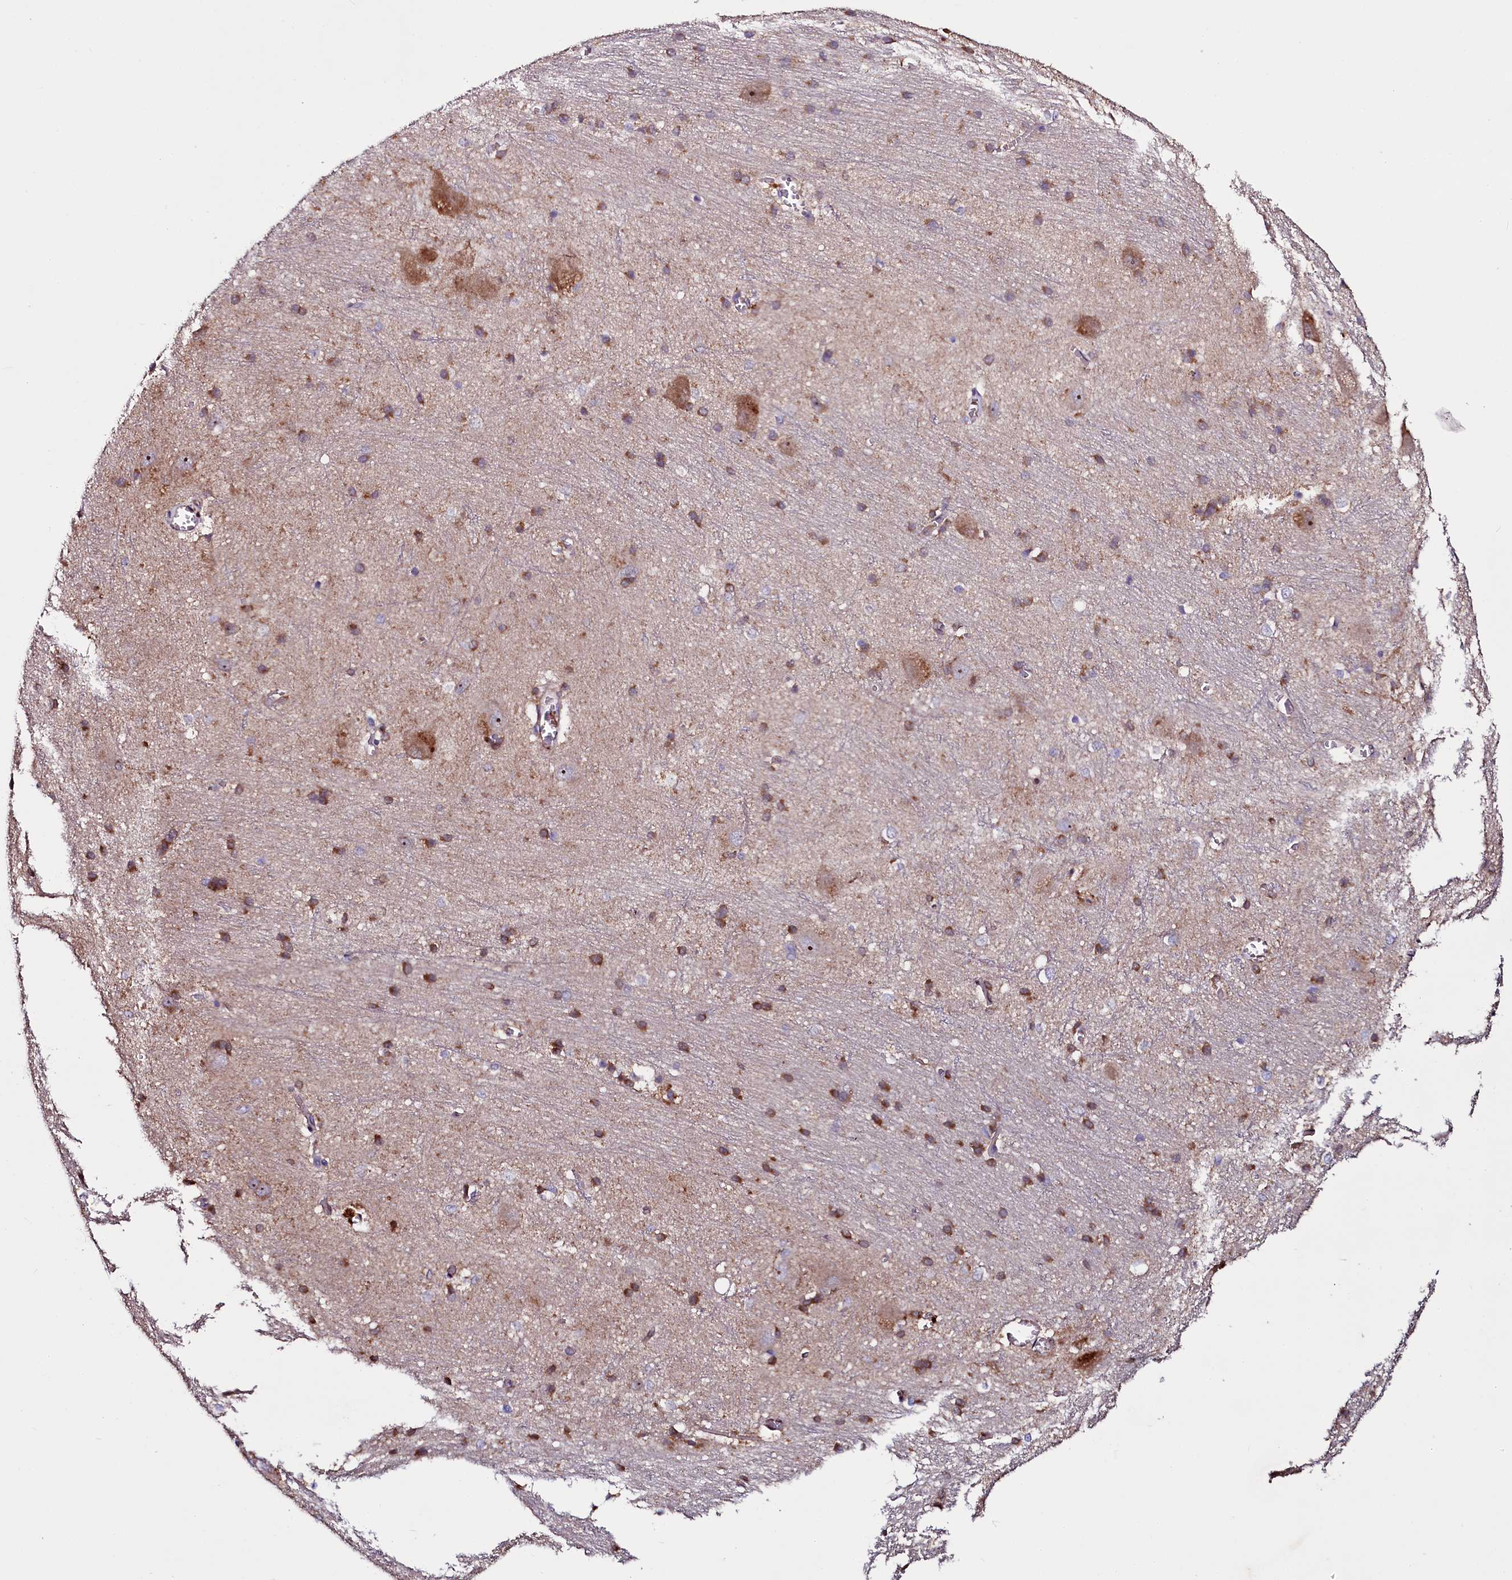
{"staining": {"intensity": "moderate", "quantity": ">75%", "location": "cytoplasmic/membranous"}, "tissue": "caudate", "cell_type": "Glial cells", "image_type": "normal", "snomed": [{"axis": "morphology", "description": "Normal tissue, NOS"}, {"axis": "topography", "description": "Lateral ventricle wall"}], "caption": "Protein staining by immunohistochemistry (IHC) shows moderate cytoplasmic/membranous expression in approximately >75% of glial cells in unremarkable caudate. The protein of interest is stained brown, and the nuclei are stained in blue (DAB (3,3'-diaminobenzidine) IHC with brightfield microscopy, high magnification).", "gene": "NAA80", "patient": {"sex": "male", "age": 37}}